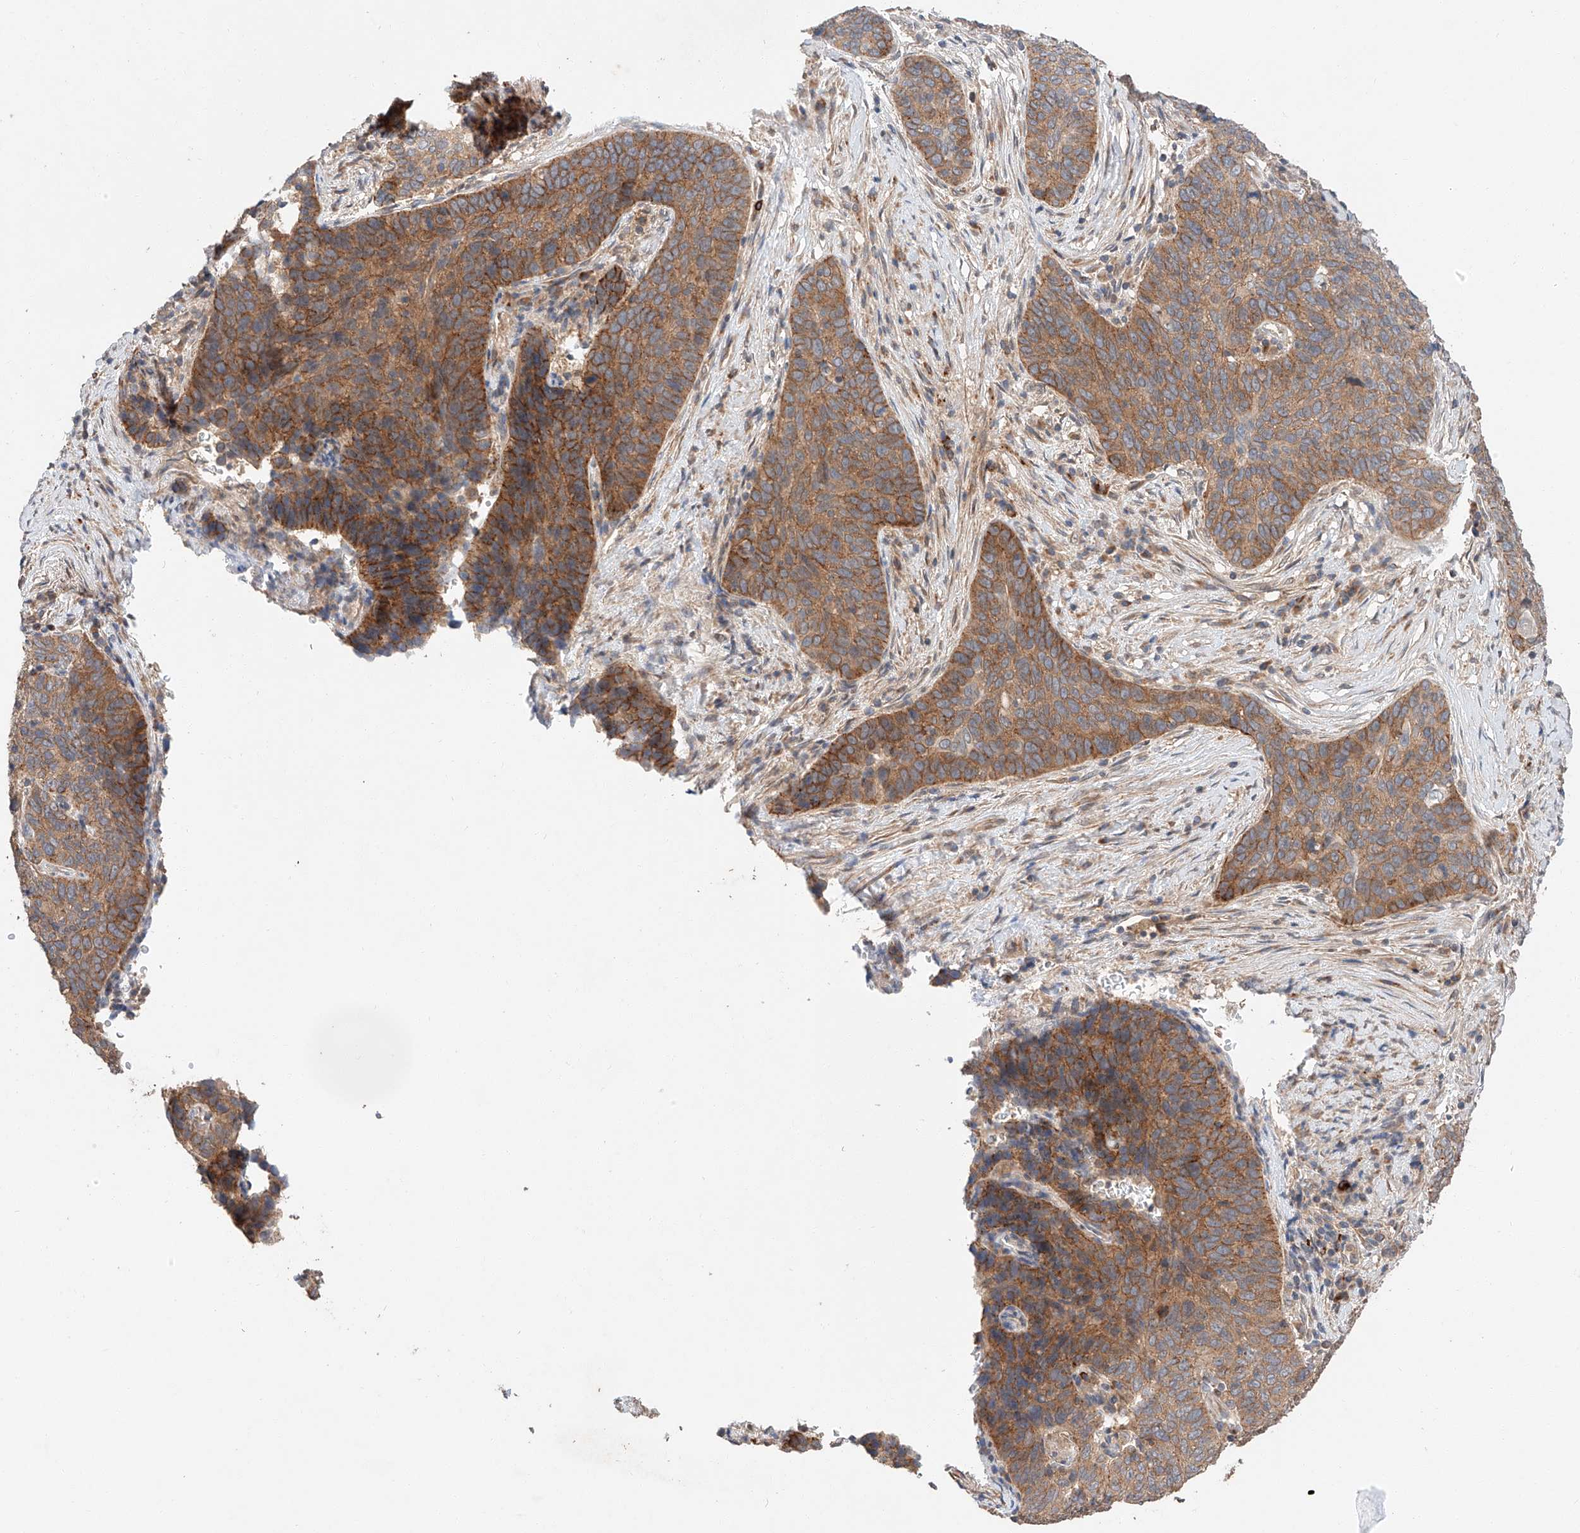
{"staining": {"intensity": "moderate", "quantity": ">75%", "location": "cytoplasmic/membranous"}, "tissue": "cervical cancer", "cell_type": "Tumor cells", "image_type": "cancer", "snomed": [{"axis": "morphology", "description": "Squamous cell carcinoma, NOS"}, {"axis": "topography", "description": "Cervix"}], "caption": "Moderate cytoplasmic/membranous expression for a protein is seen in about >75% of tumor cells of squamous cell carcinoma (cervical) using IHC.", "gene": "XPNPEP1", "patient": {"sex": "female", "age": 60}}